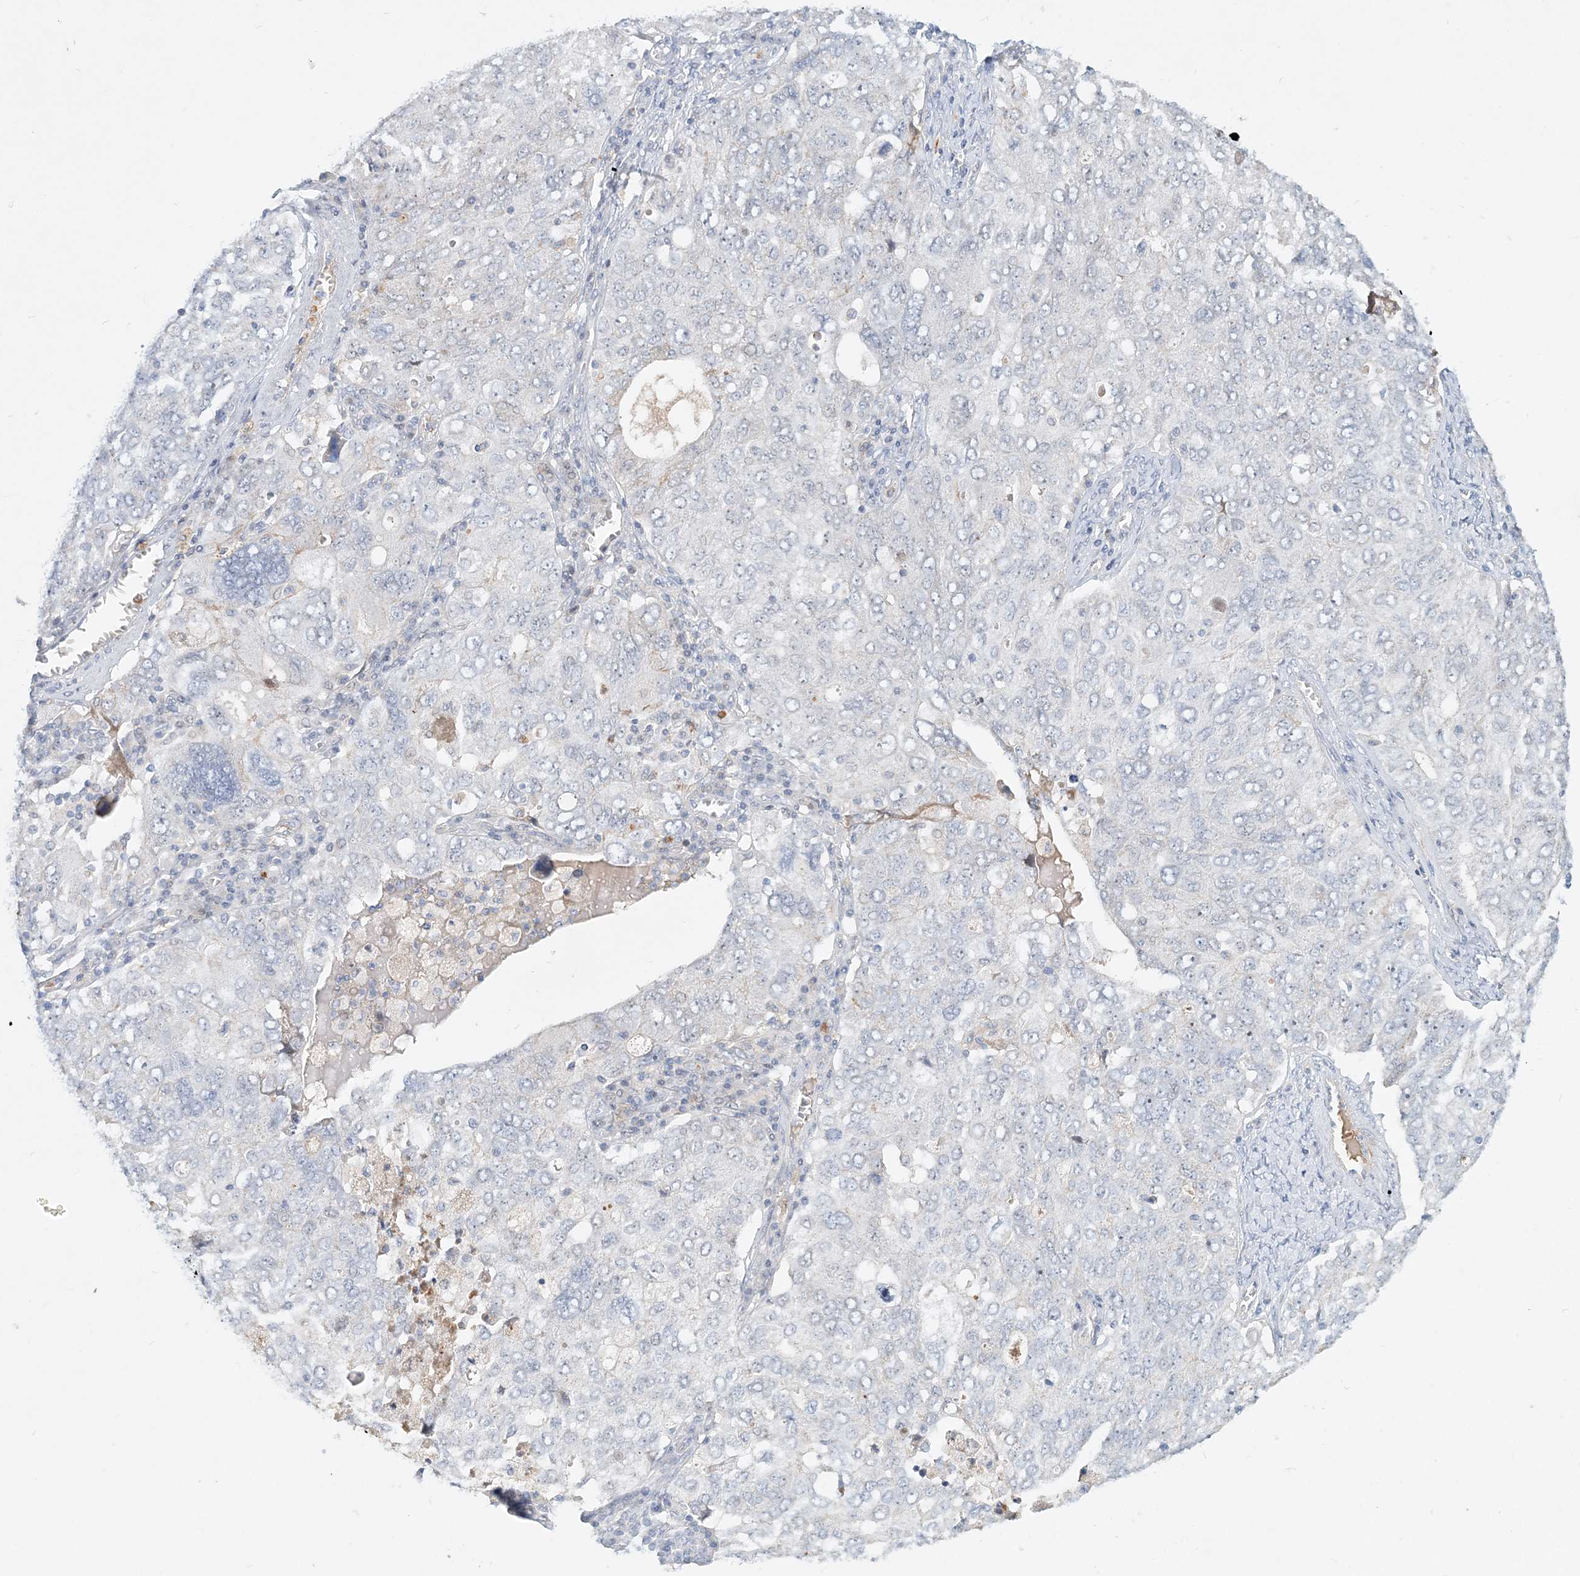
{"staining": {"intensity": "negative", "quantity": "none", "location": "none"}, "tissue": "ovarian cancer", "cell_type": "Tumor cells", "image_type": "cancer", "snomed": [{"axis": "morphology", "description": "Carcinoma, endometroid"}, {"axis": "topography", "description": "Ovary"}], "caption": "There is no significant staining in tumor cells of ovarian cancer.", "gene": "DNAH5", "patient": {"sex": "female", "age": 62}}